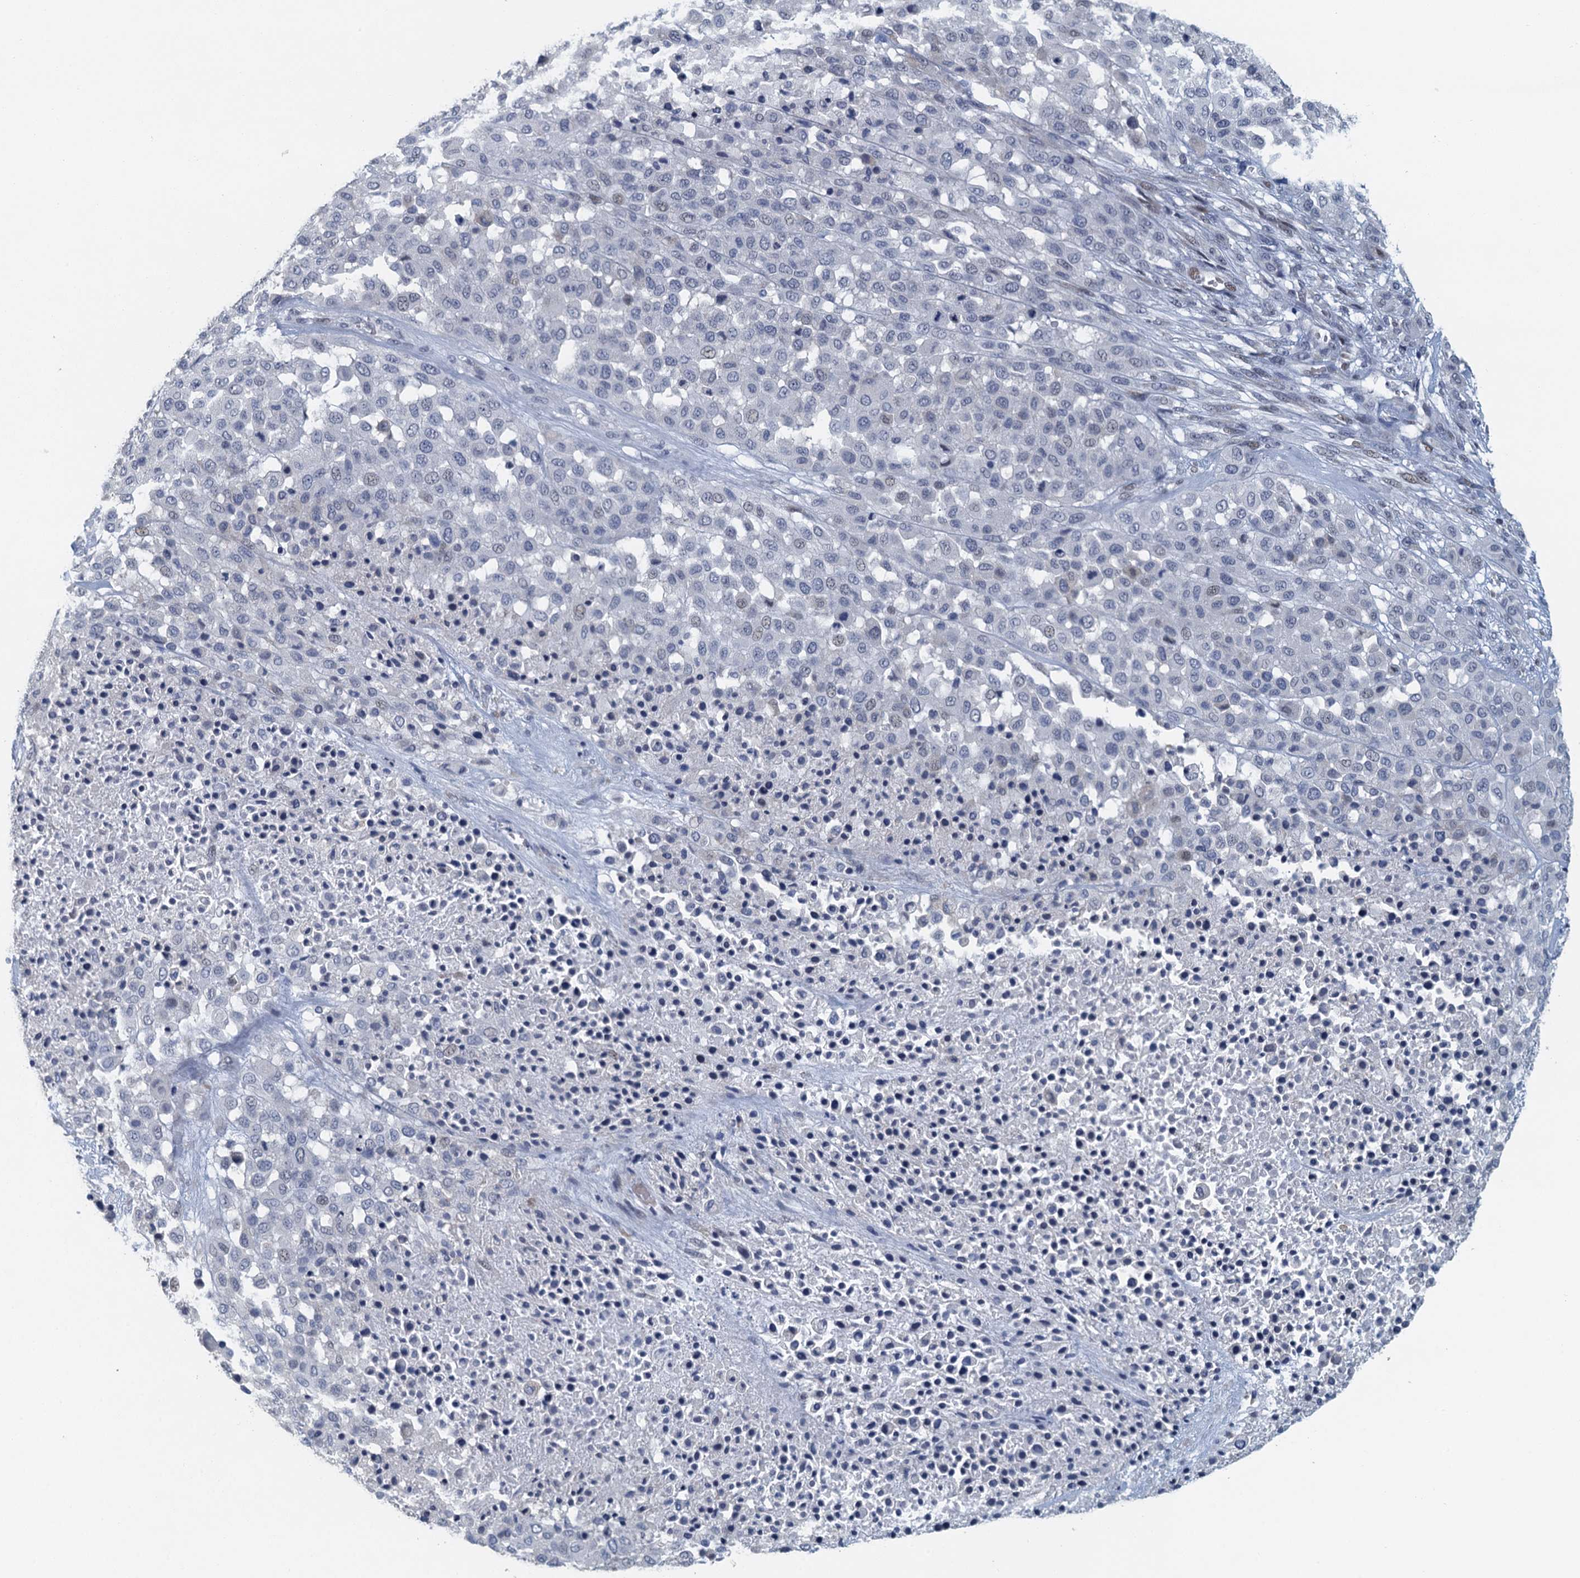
{"staining": {"intensity": "negative", "quantity": "none", "location": "none"}, "tissue": "melanoma", "cell_type": "Tumor cells", "image_type": "cancer", "snomed": [{"axis": "morphology", "description": "Malignant melanoma, Metastatic site"}, {"axis": "topography", "description": "Skin"}], "caption": "Malignant melanoma (metastatic site) stained for a protein using immunohistochemistry shows no staining tumor cells.", "gene": "TTLL9", "patient": {"sex": "female", "age": 81}}